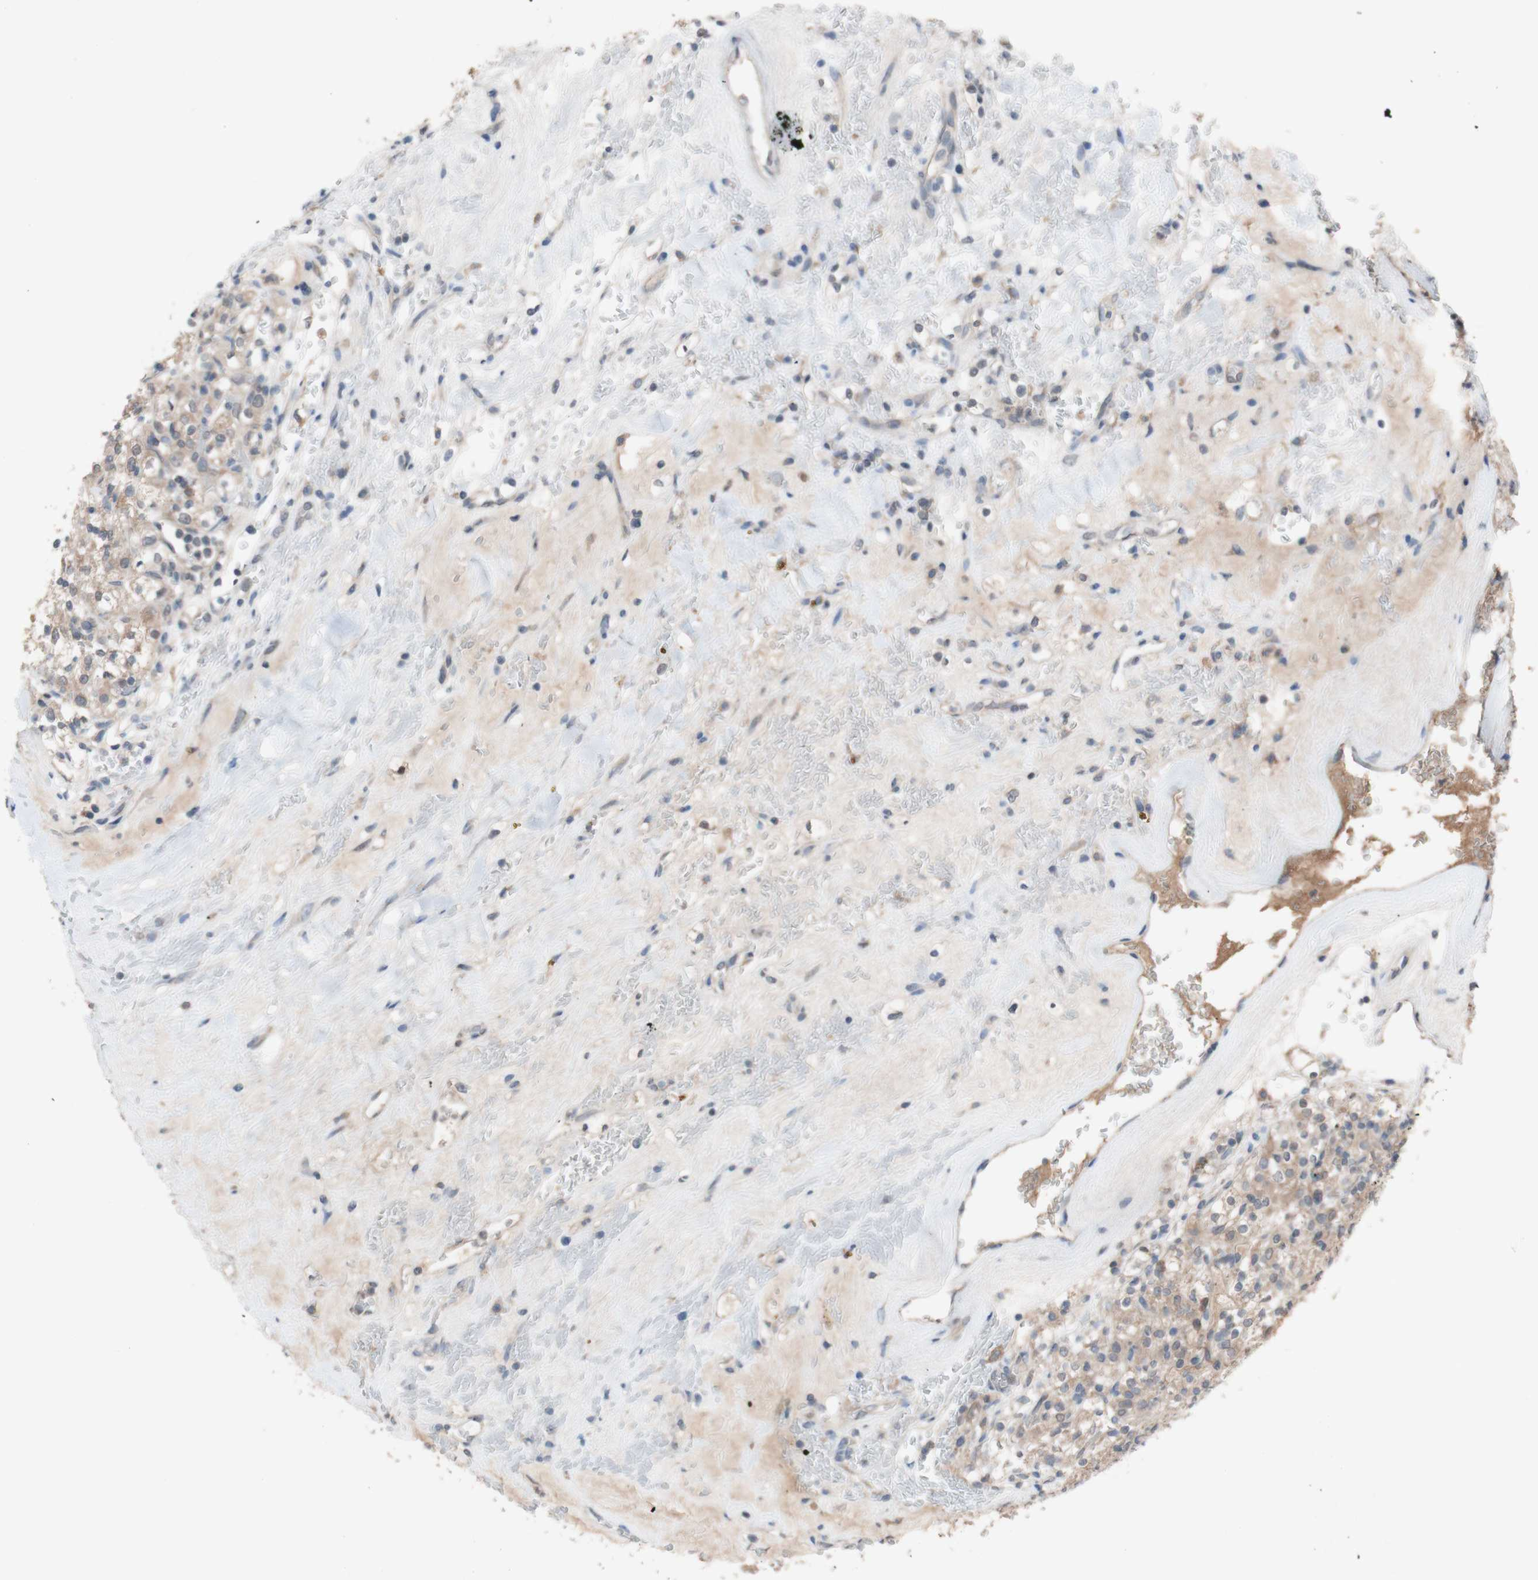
{"staining": {"intensity": "weak", "quantity": ">75%", "location": "cytoplasmic/membranous"}, "tissue": "renal cancer", "cell_type": "Tumor cells", "image_type": "cancer", "snomed": [{"axis": "morphology", "description": "Normal tissue, NOS"}, {"axis": "morphology", "description": "Adenocarcinoma, NOS"}, {"axis": "topography", "description": "Kidney"}], "caption": "Tumor cells show low levels of weak cytoplasmic/membranous expression in approximately >75% of cells in renal cancer. (IHC, brightfield microscopy, high magnification).", "gene": "PEX2", "patient": {"sex": "female", "age": 72}}